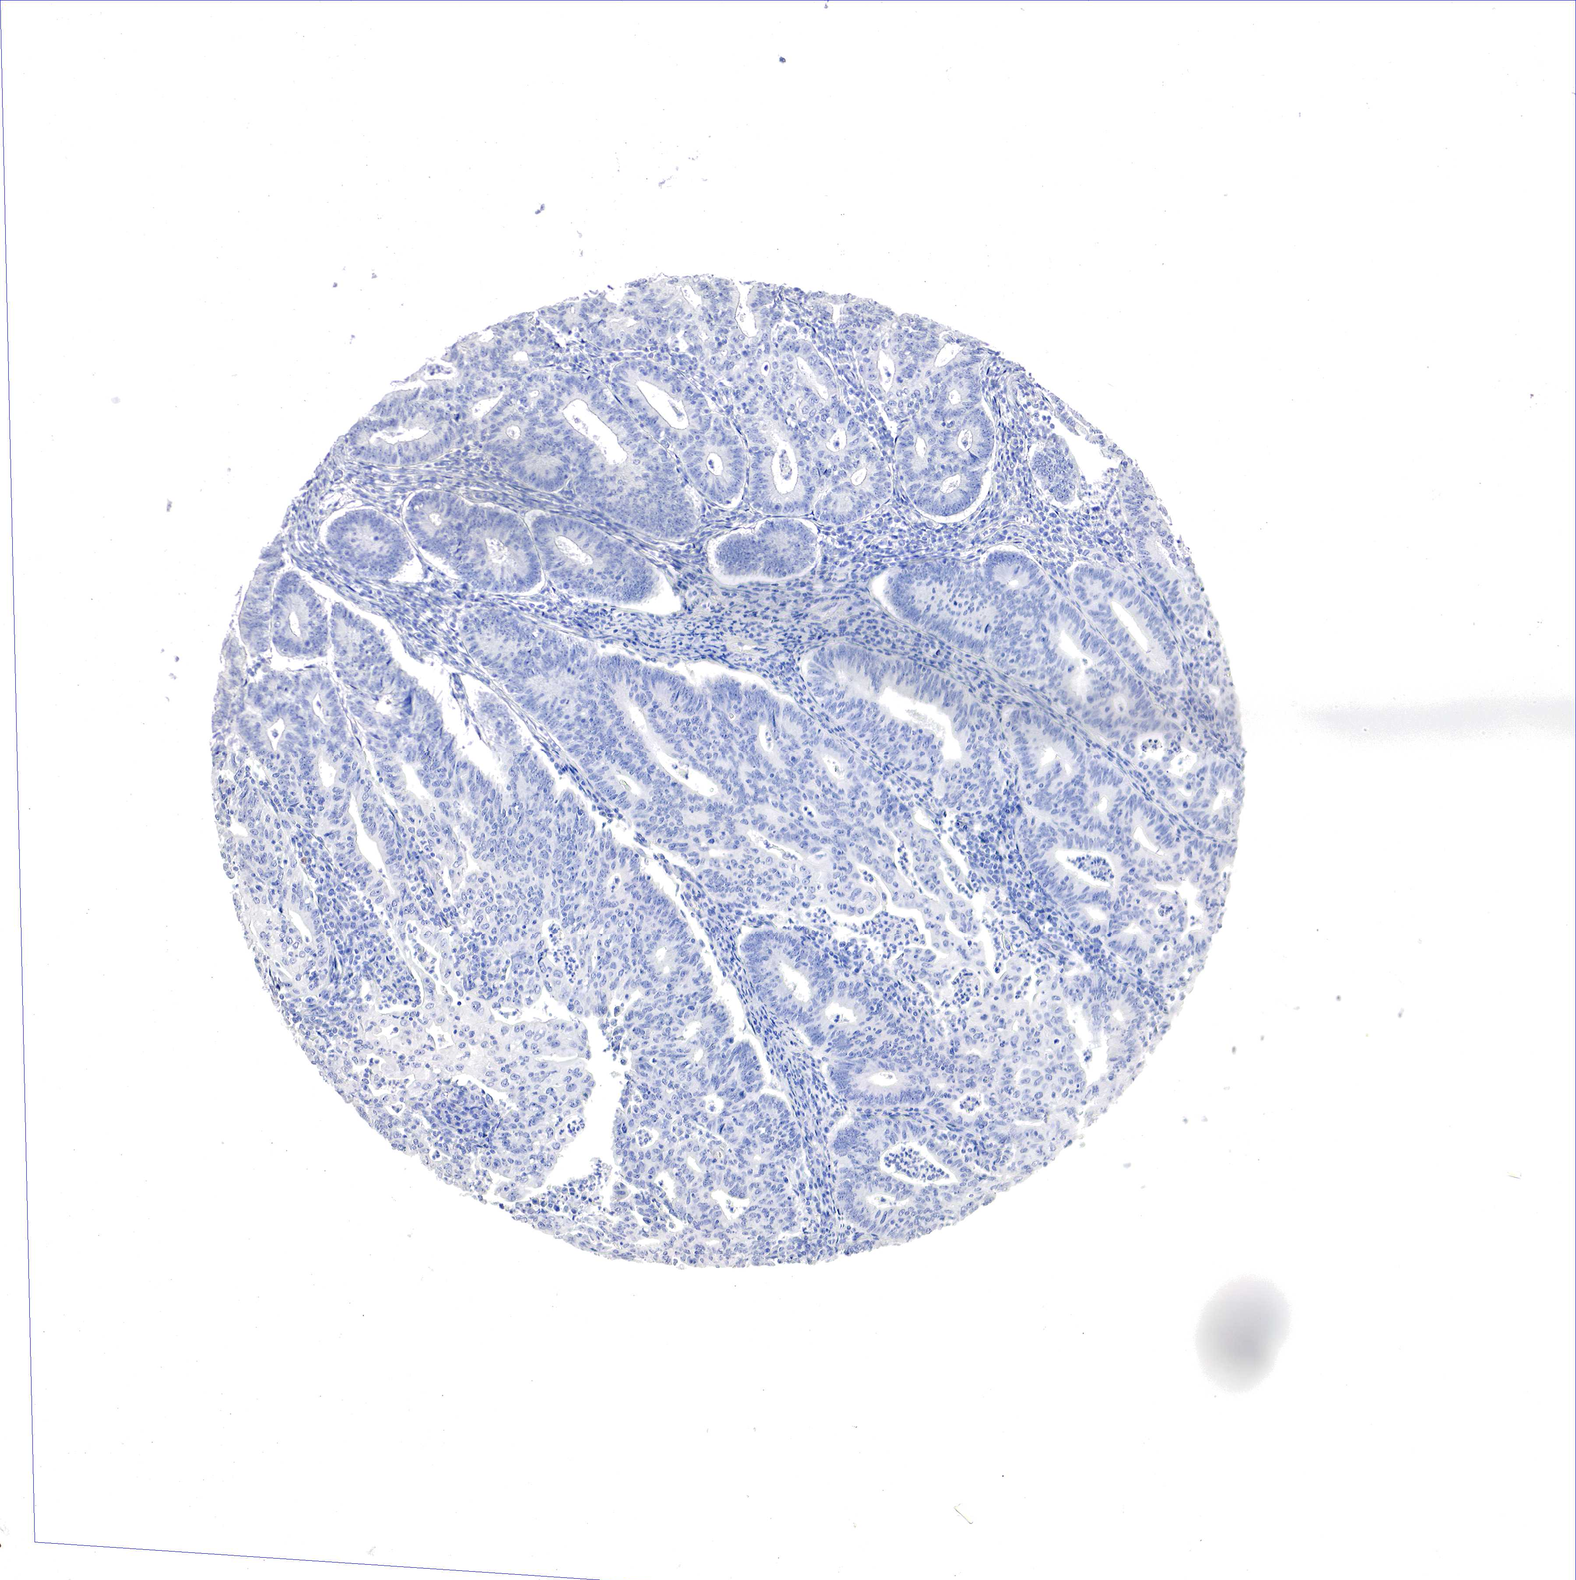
{"staining": {"intensity": "negative", "quantity": "none", "location": "none"}, "tissue": "endometrial cancer", "cell_type": "Tumor cells", "image_type": "cancer", "snomed": [{"axis": "morphology", "description": "Adenocarcinoma, NOS"}, {"axis": "topography", "description": "Endometrium"}], "caption": "IHC of human endometrial cancer shows no expression in tumor cells.", "gene": "OTC", "patient": {"sex": "female", "age": 60}}